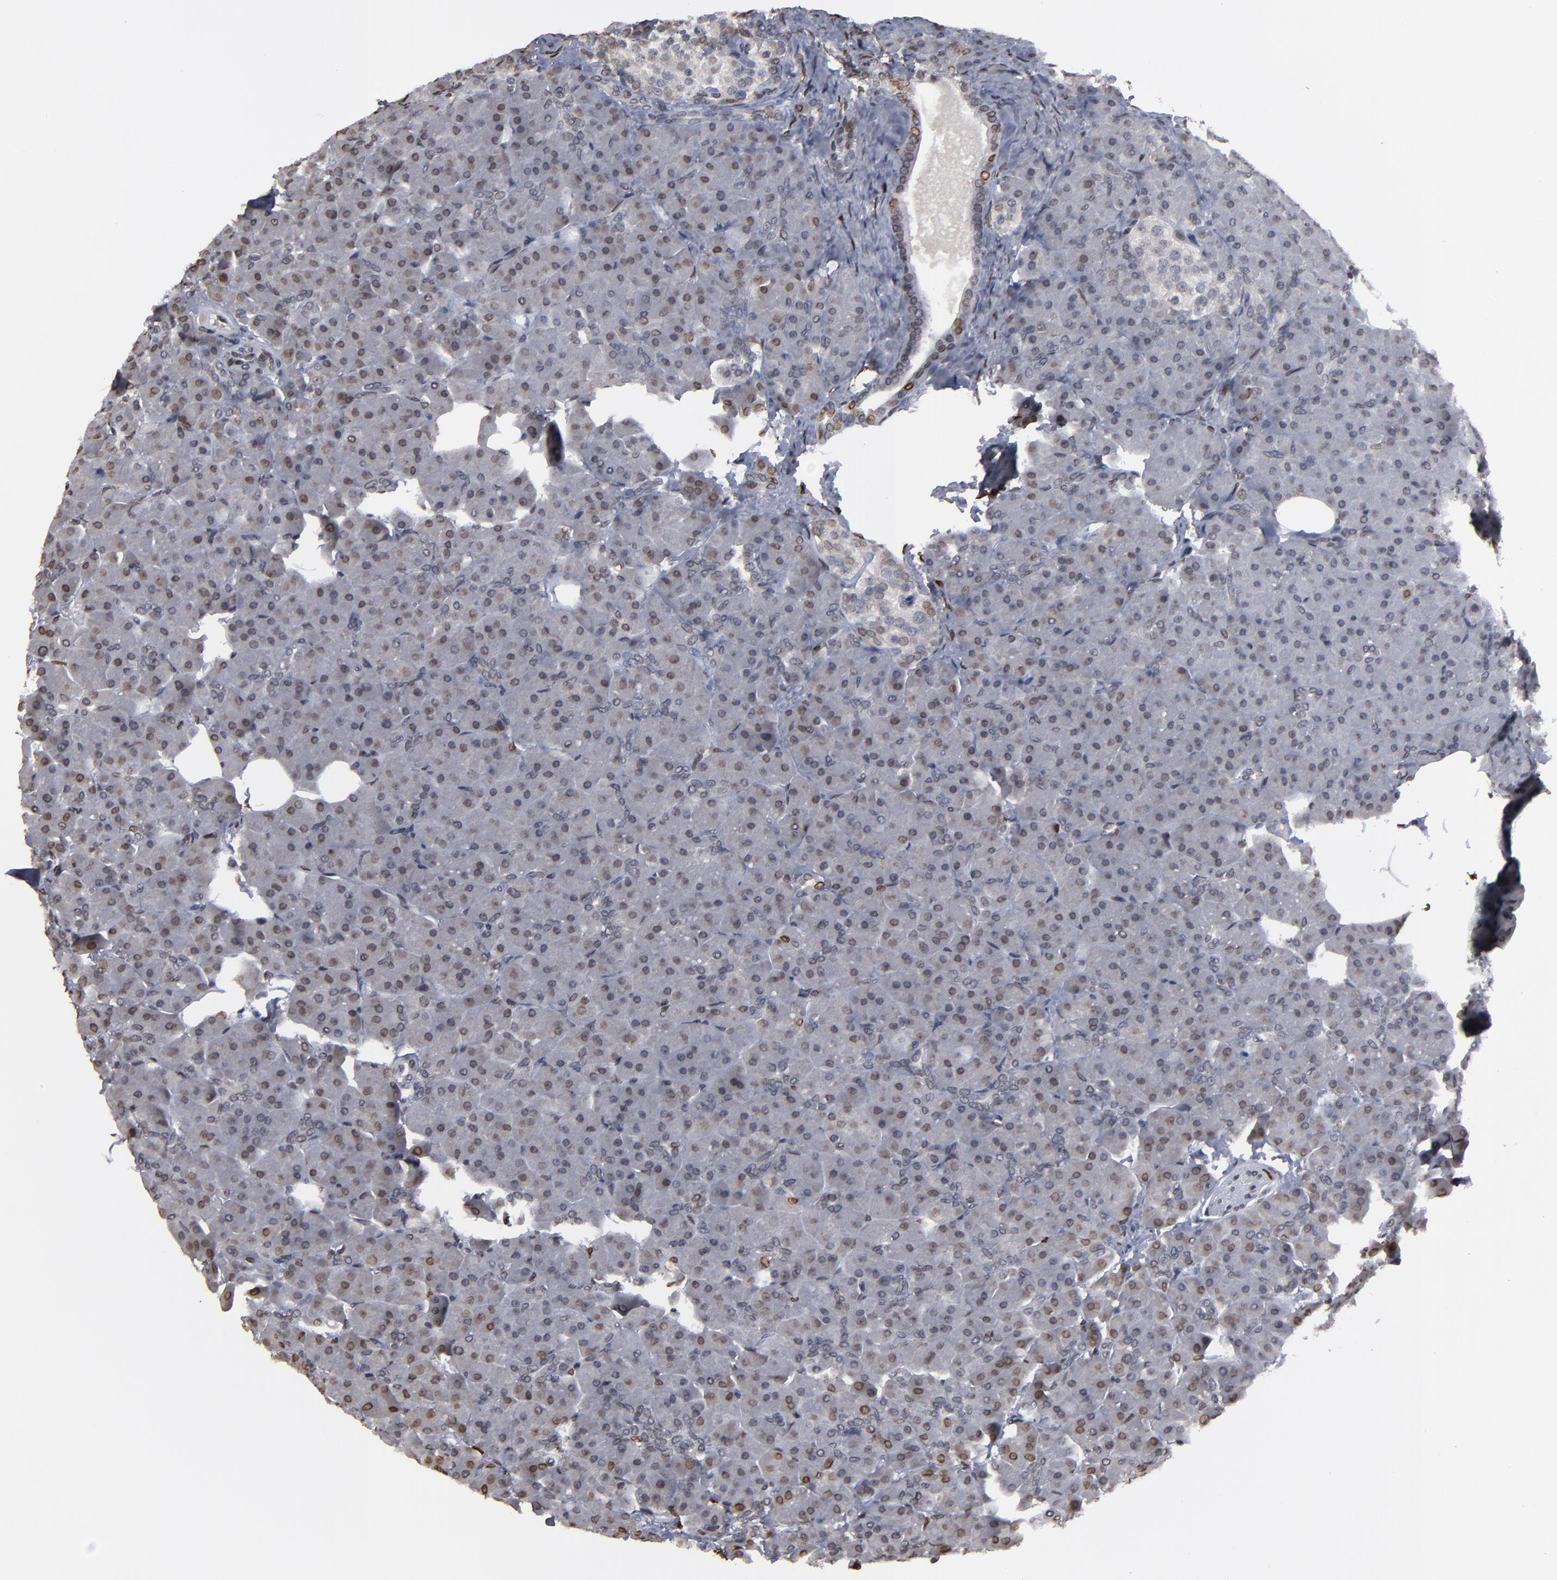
{"staining": {"intensity": "weak", "quantity": "25%-75%", "location": "nuclear"}, "tissue": "pancreas", "cell_type": "Exocrine glandular cells", "image_type": "normal", "snomed": [{"axis": "morphology", "description": "Normal tissue, NOS"}, {"axis": "topography", "description": "Pancreas"}], "caption": "A high-resolution histopathology image shows immunohistochemistry (IHC) staining of normal pancreas, which displays weak nuclear positivity in about 25%-75% of exocrine glandular cells. (DAB IHC with brightfield microscopy, high magnification).", "gene": "BAZ1A", "patient": {"sex": "male", "age": 66}}